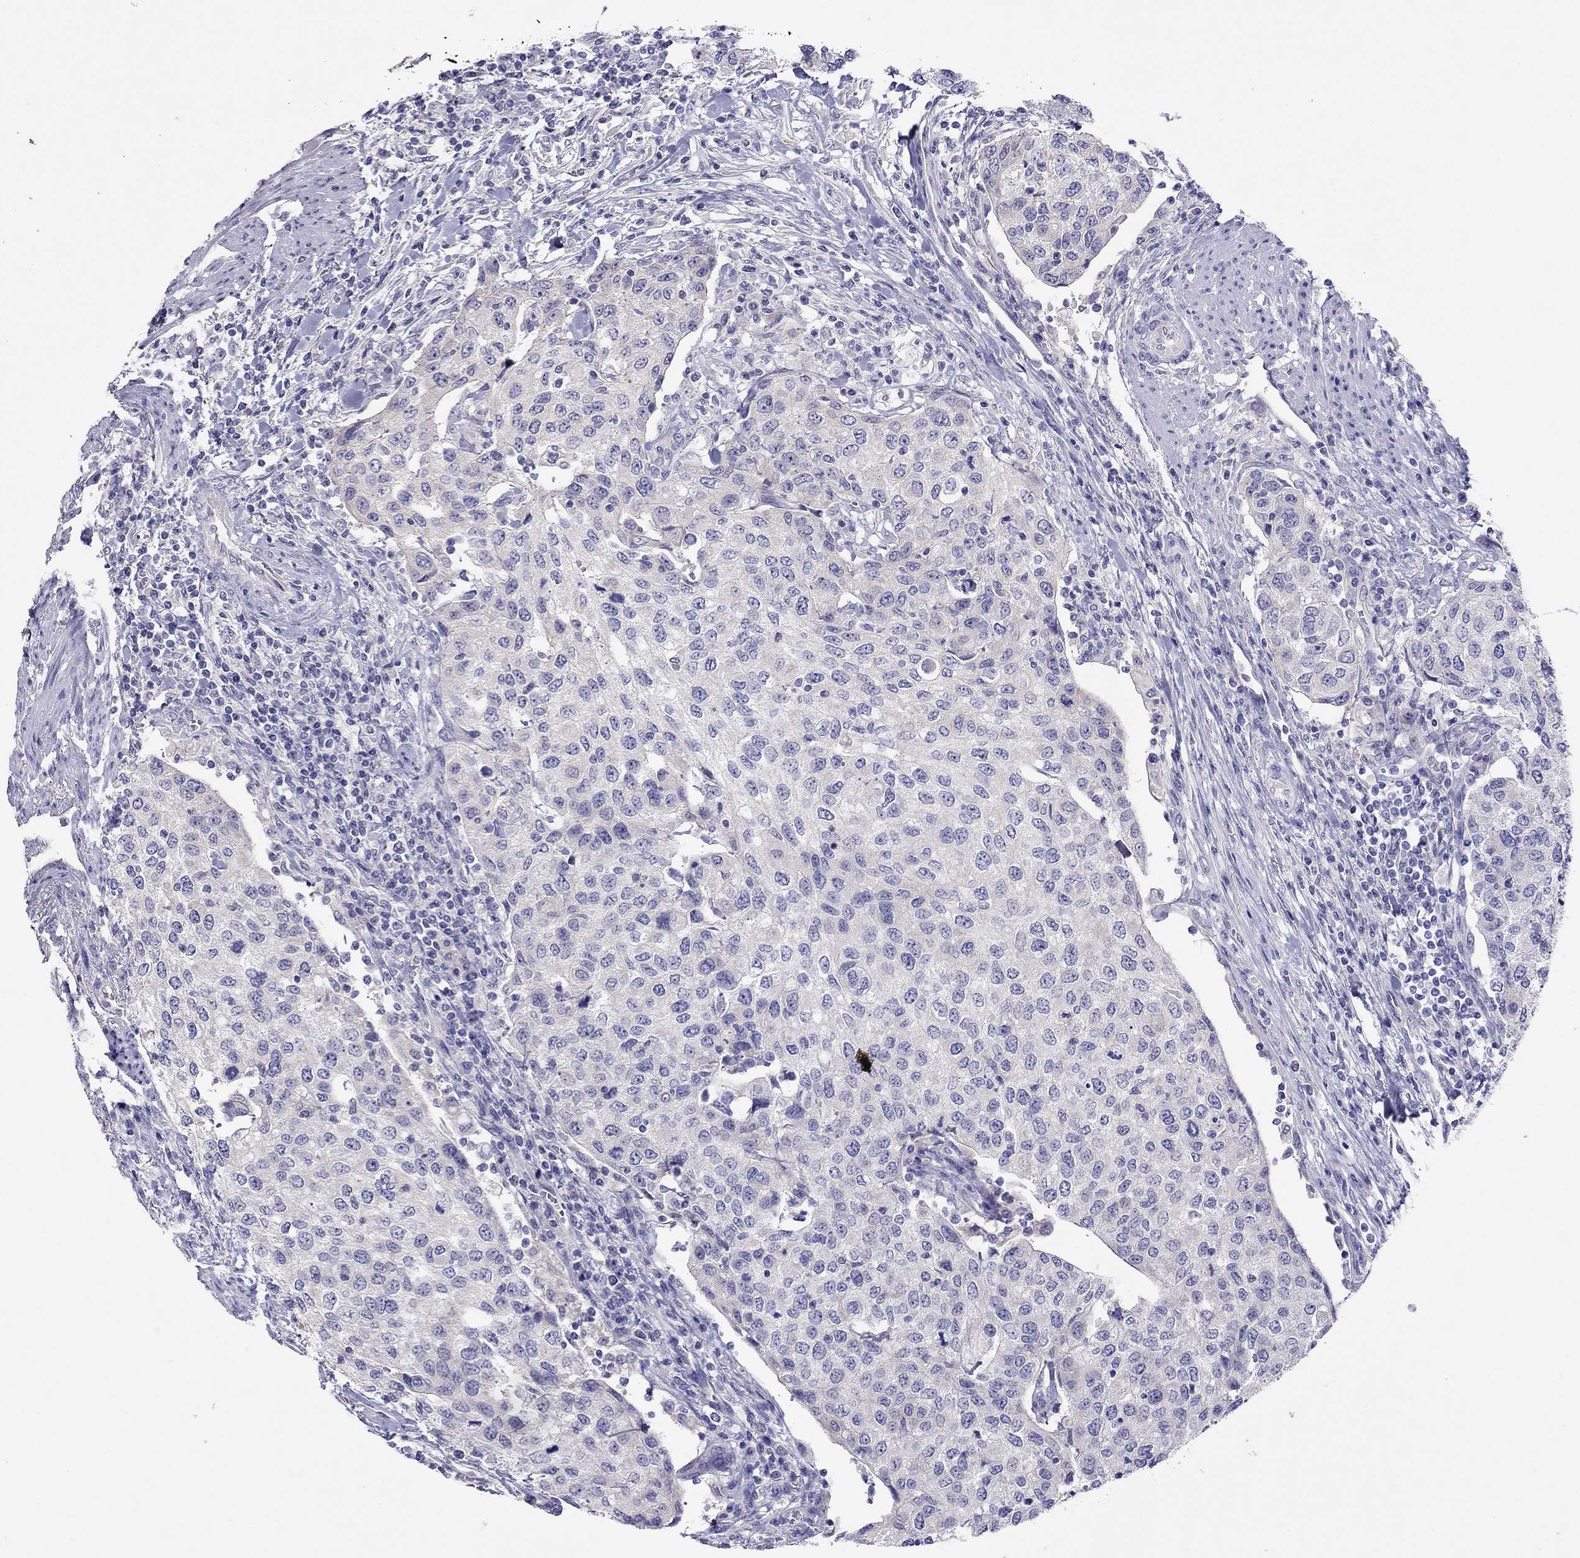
{"staining": {"intensity": "negative", "quantity": "none", "location": "none"}, "tissue": "urothelial cancer", "cell_type": "Tumor cells", "image_type": "cancer", "snomed": [{"axis": "morphology", "description": "Urothelial carcinoma, High grade"}, {"axis": "topography", "description": "Urinary bladder"}], "caption": "Immunohistochemical staining of high-grade urothelial carcinoma displays no significant expression in tumor cells. (Stains: DAB immunohistochemistry (IHC) with hematoxylin counter stain, Microscopy: brightfield microscopy at high magnification).", "gene": "CAPNS2", "patient": {"sex": "female", "age": 78}}